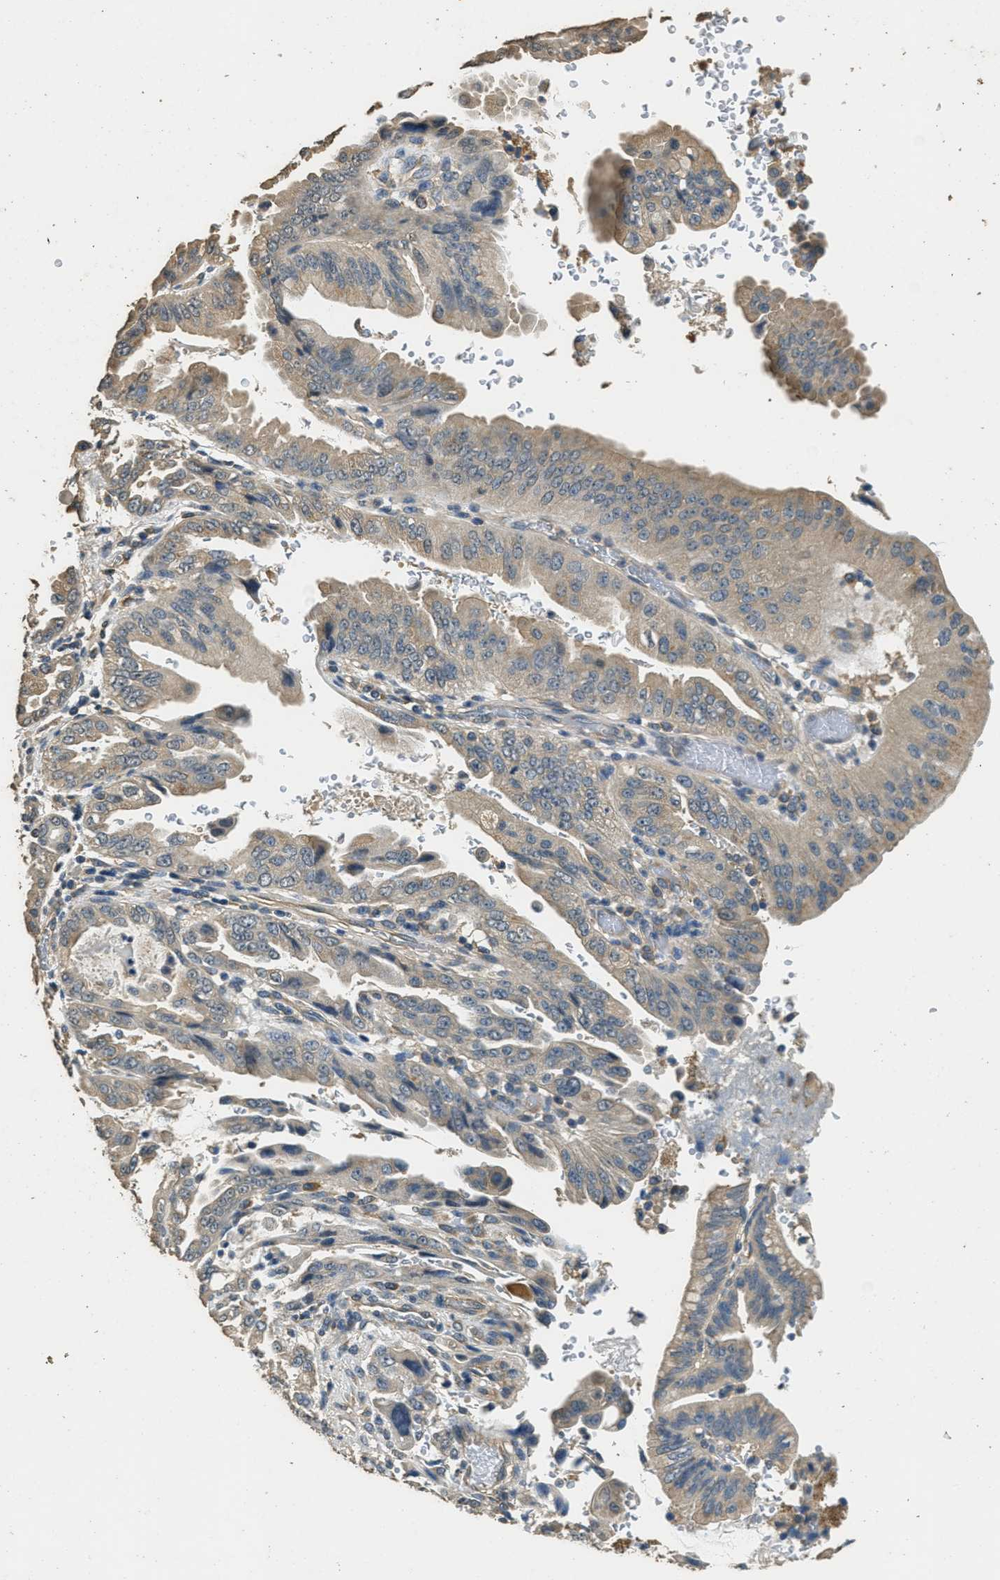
{"staining": {"intensity": "weak", "quantity": ">75%", "location": "cytoplasmic/membranous"}, "tissue": "pancreatic cancer", "cell_type": "Tumor cells", "image_type": "cancer", "snomed": [{"axis": "morphology", "description": "Adenocarcinoma, NOS"}, {"axis": "topography", "description": "Pancreas"}], "caption": "Immunohistochemistry (DAB) staining of human pancreatic cancer (adenocarcinoma) shows weak cytoplasmic/membranous protein expression in approximately >75% of tumor cells. (Brightfield microscopy of DAB IHC at high magnification).", "gene": "RAB6B", "patient": {"sex": "male", "age": 70}}